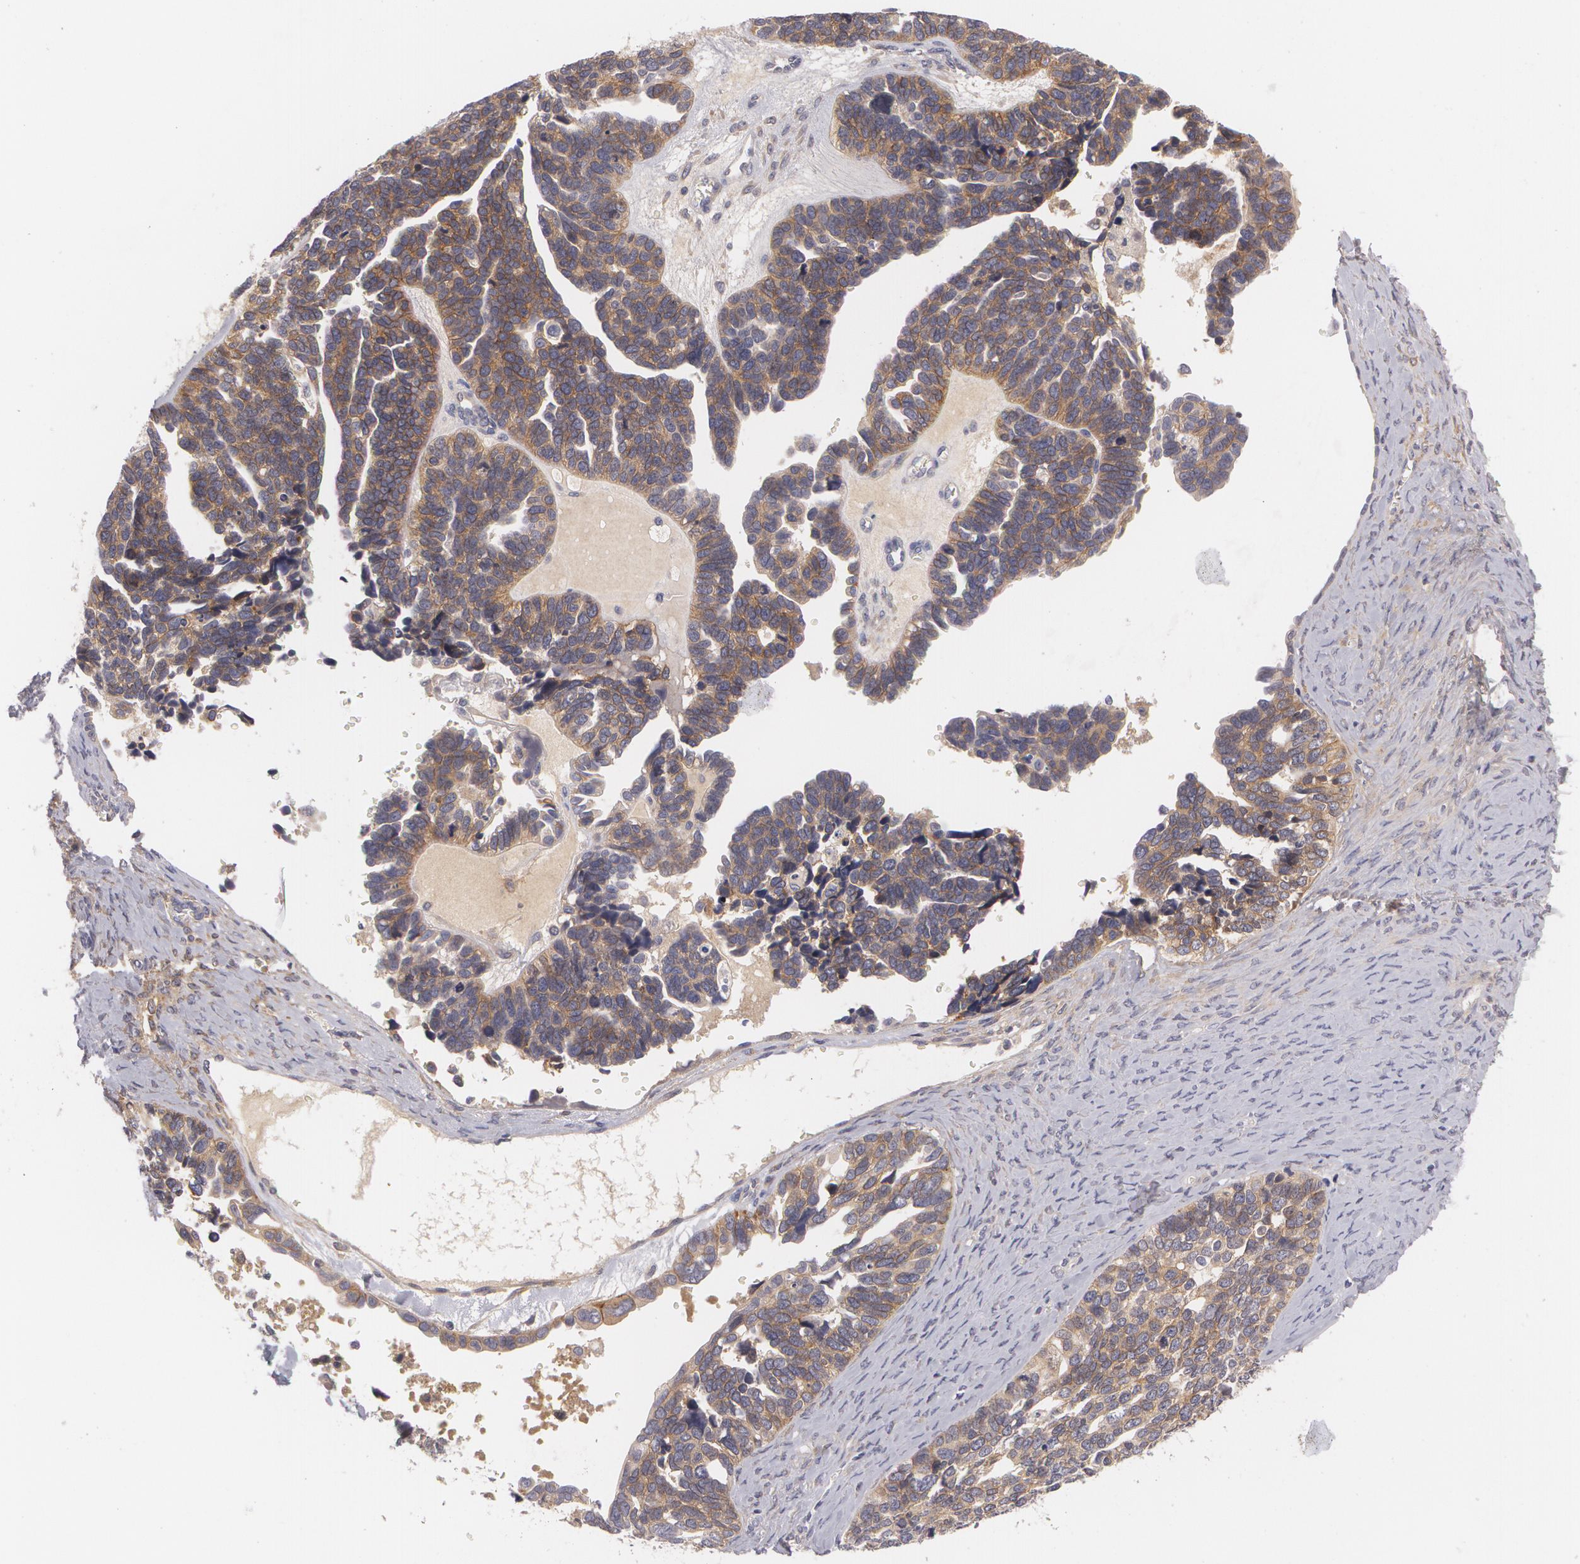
{"staining": {"intensity": "strong", "quantity": ">75%", "location": "cytoplasmic/membranous"}, "tissue": "ovarian cancer", "cell_type": "Tumor cells", "image_type": "cancer", "snomed": [{"axis": "morphology", "description": "Cystadenocarcinoma, serous, NOS"}, {"axis": "topography", "description": "Ovary"}], "caption": "Serous cystadenocarcinoma (ovarian) stained with DAB (3,3'-diaminobenzidine) immunohistochemistry shows high levels of strong cytoplasmic/membranous positivity in about >75% of tumor cells.", "gene": "CASK", "patient": {"sex": "female", "age": 77}}